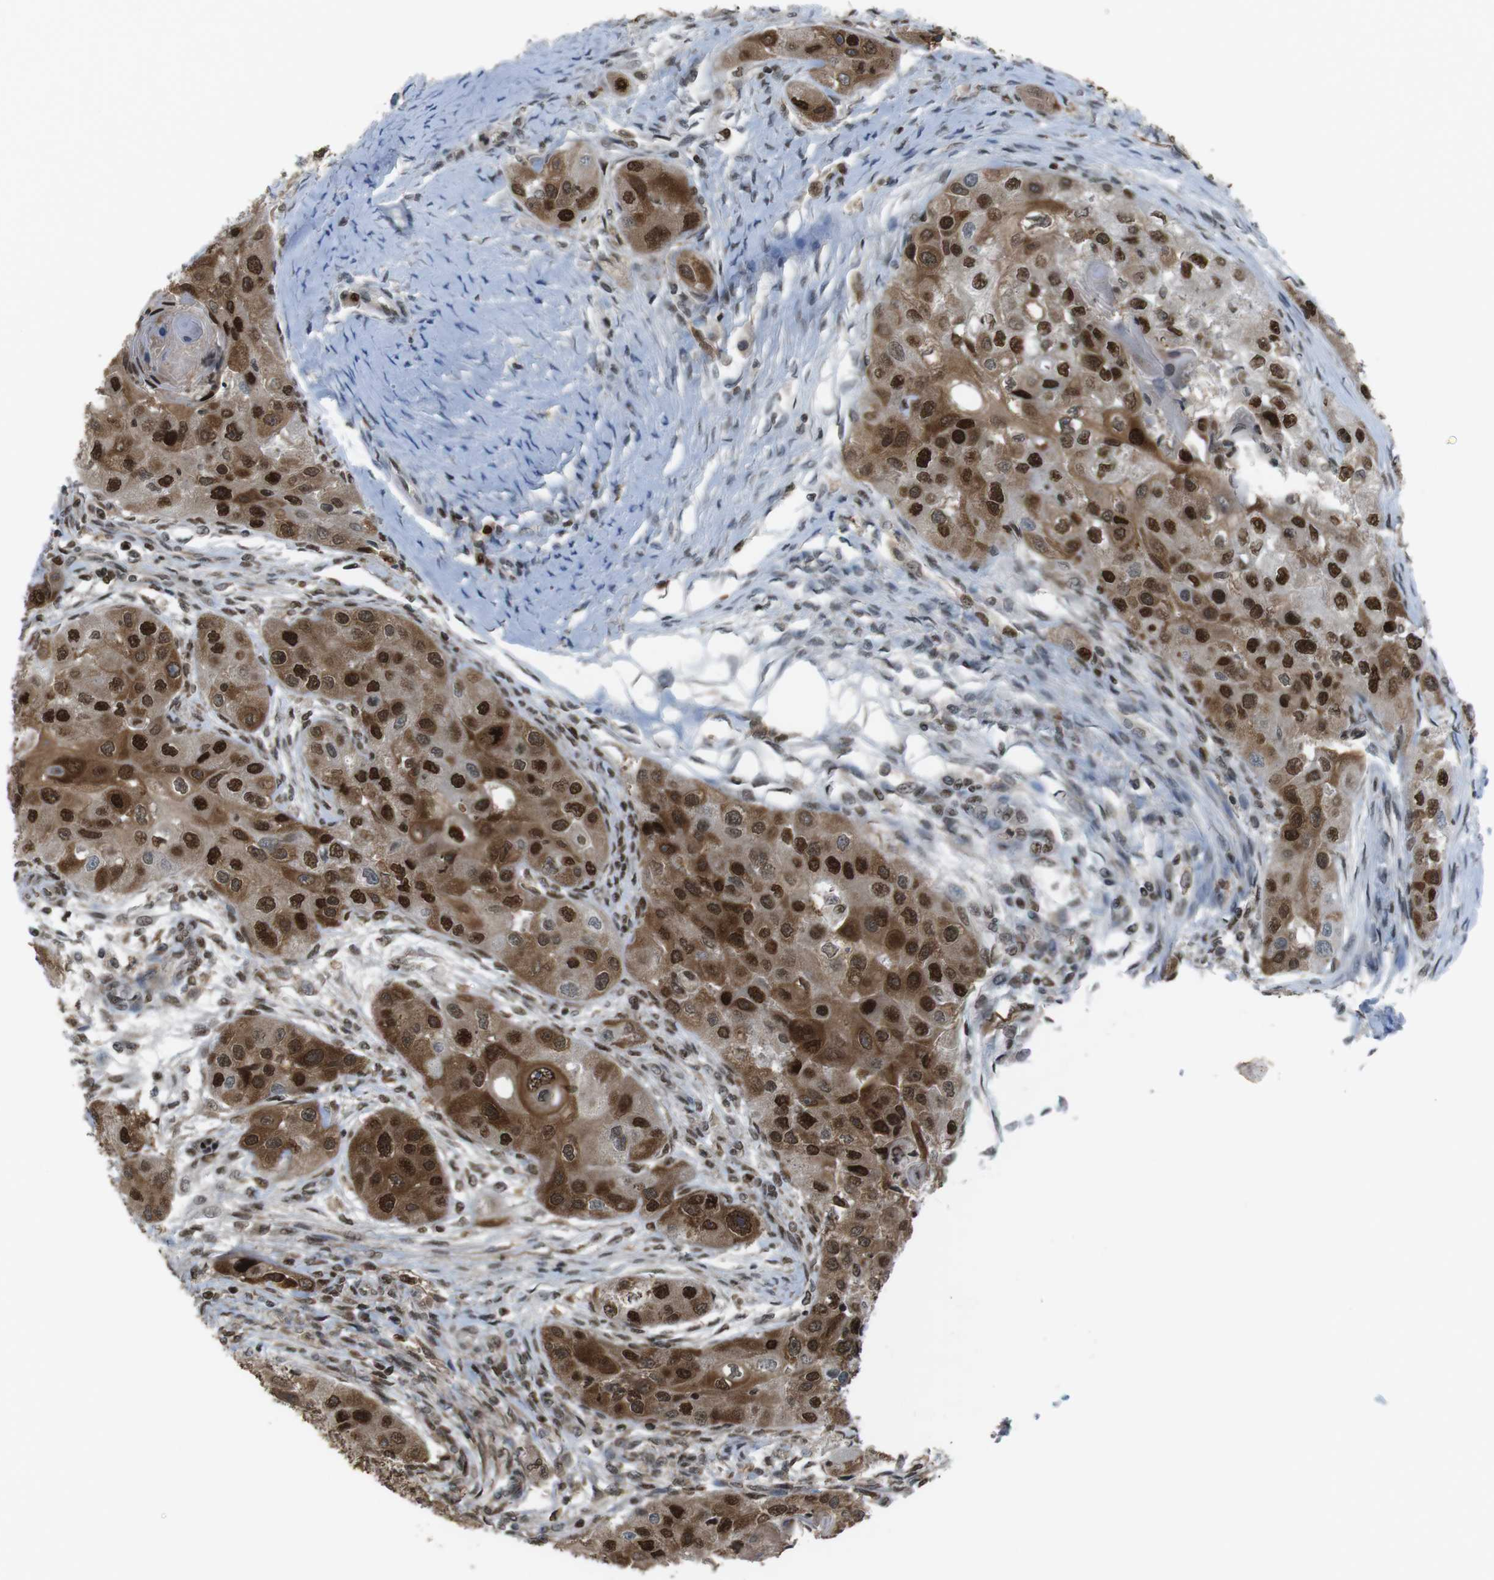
{"staining": {"intensity": "strong", "quantity": ">75%", "location": "cytoplasmic/membranous,nuclear"}, "tissue": "head and neck cancer", "cell_type": "Tumor cells", "image_type": "cancer", "snomed": [{"axis": "morphology", "description": "Normal tissue, NOS"}, {"axis": "morphology", "description": "Squamous cell carcinoma, NOS"}, {"axis": "topography", "description": "Skeletal muscle"}, {"axis": "topography", "description": "Head-Neck"}], "caption": "There is high levels of strong cytoplasmic/membranous and nuclear staining in tumor cells of head and neck cancer (squamous cell carcinoma), as demonstrated by immunohistochemical staining (brown color).", "gene": "SUB1", "patient": {"sex": "male", "age": 51}}